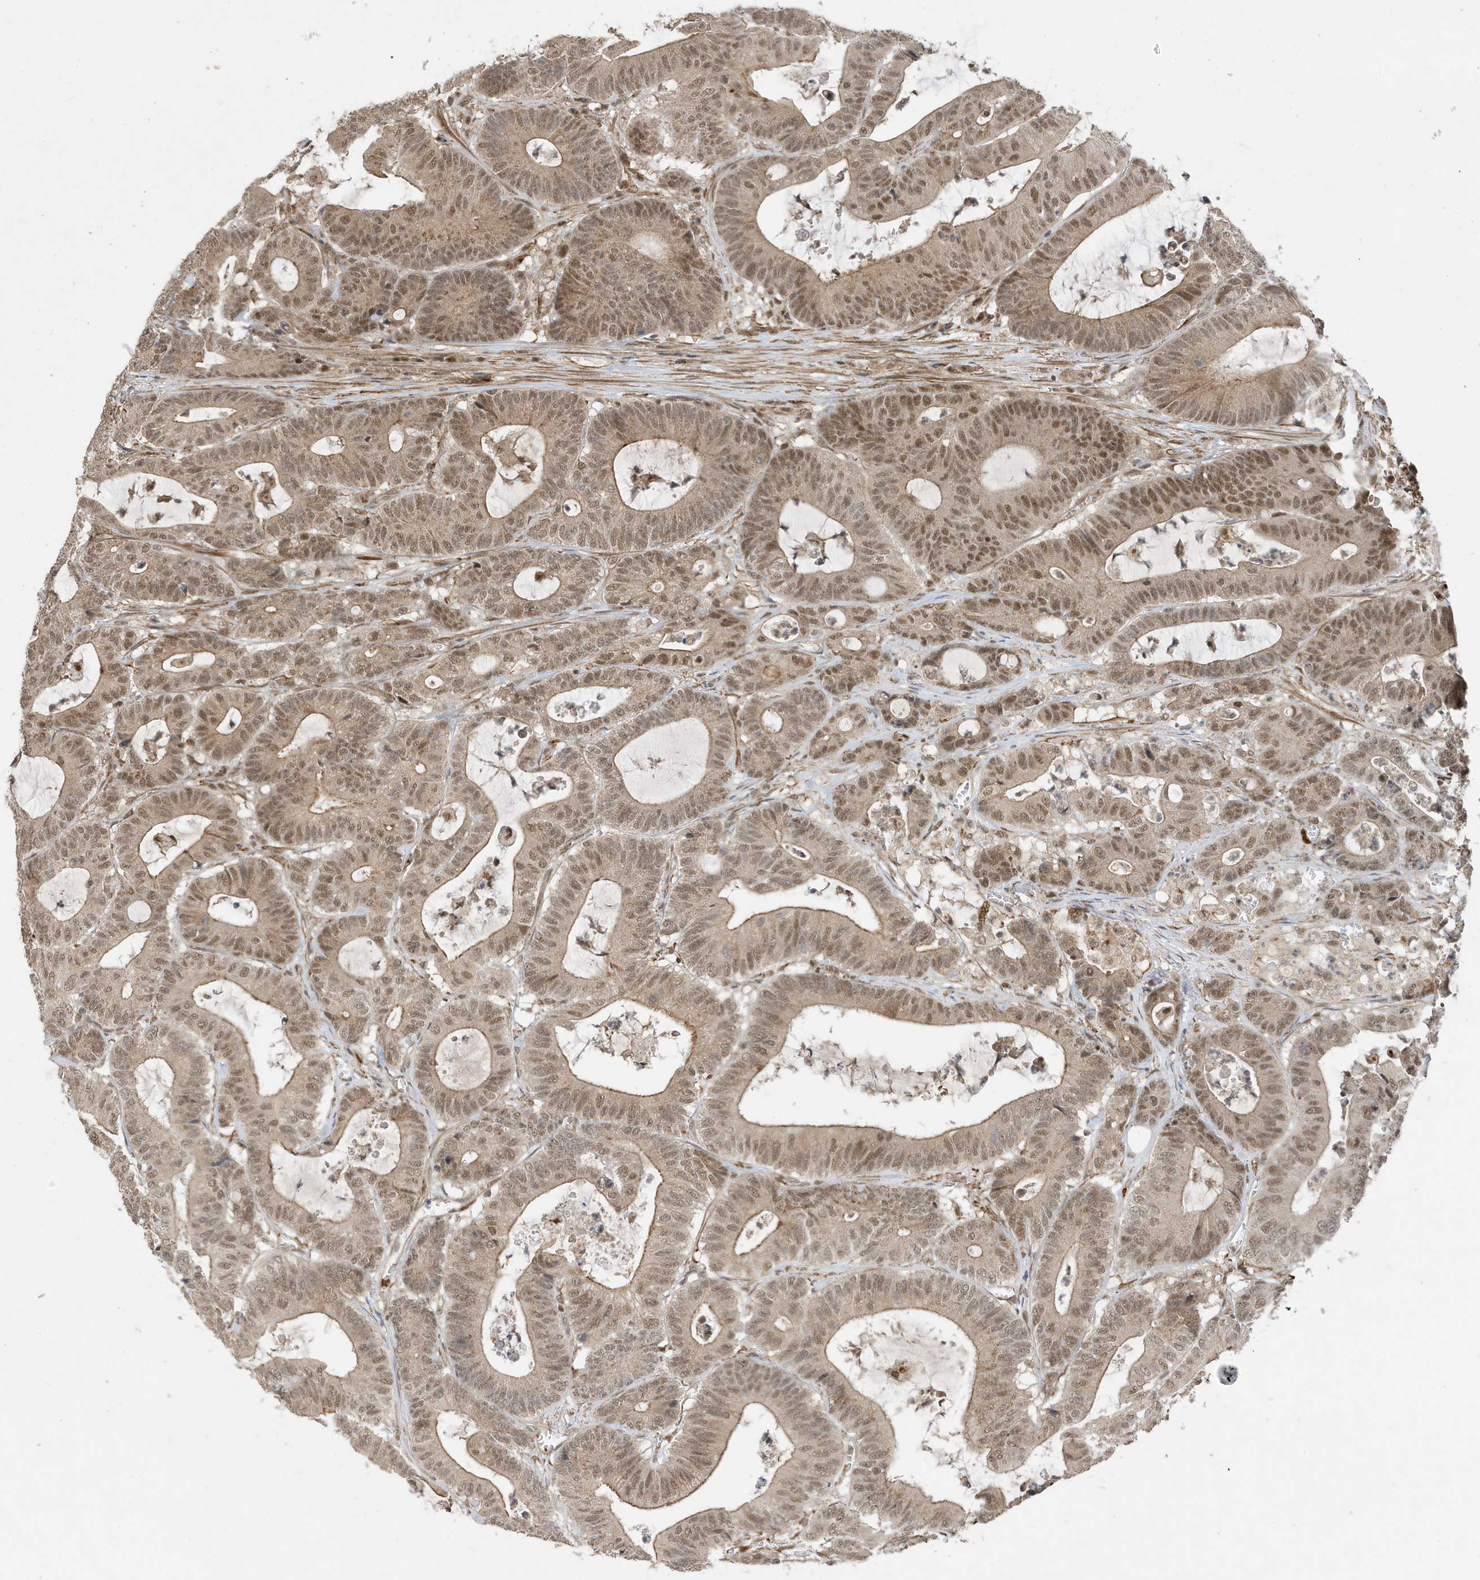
{"staining": {"intensity": "weak", "quantity": ">75%", "location": "cytoplasmic/membranous,nuclear"}, "tissue": "colorectal cancer", "cell_type": "Tumor cells", "image_type": "cancer", "snomed": [{"axis": "morphology", "description": "Adenocarcinoma, NOS"}, {"axis": "topography", "description": "Colon"}], "caption": "This histopathology image exhibits colorectal adenocarcinoma stained with immunohistochemistry to label a protein in brown. The cytoplasmic/membranous and nuclear of tumor cells show weak positivity for the protein. Nuclei are counter-stained blue.", "gene": "MAST3", "patient": {"sex": "female", "age": 84}}